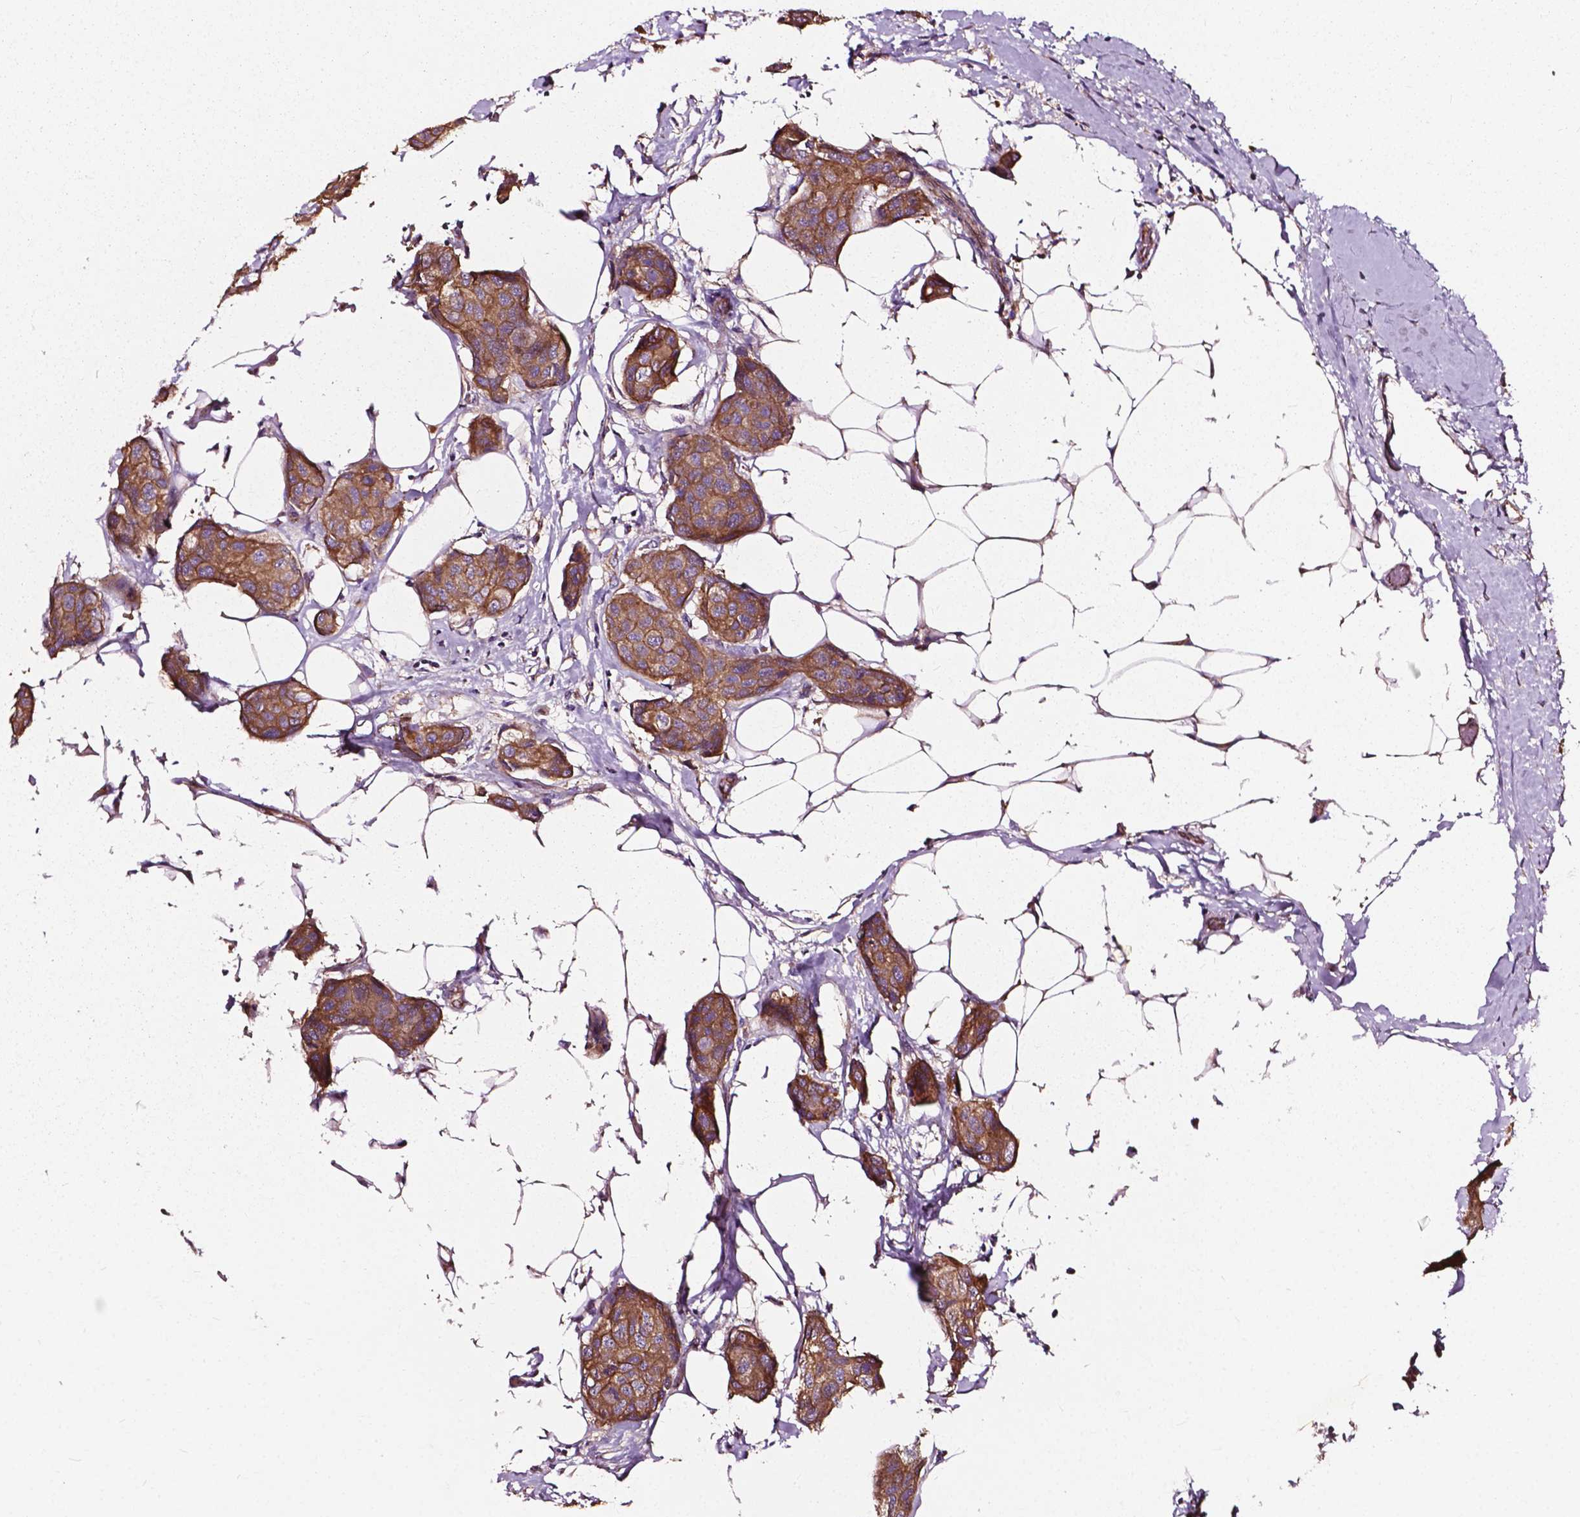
{"staining": {"intensity": "moderate", "quantity": ">75%", "location": "cytoplasmic/membranous"}, "tissue": "breast cancer", "cell_type": "Tumor cells", "image_type": "cancer", "snomed": [{"axis": "morphology", "description": "Duct carcinoma"}, {"axis": "topography", "description": "Breast"}], "caption": "IHC staining of intraductal carcinoma (breast), which demonstrates medium levels of moderate cytoplasmic/membranous staining in approximately >75% of tumor cells indicating moderate cytoplasmic/membranous protein staining. The staining was performed using DAB (3,3'-diaminobenzidine) (brown) for protein detection and nuclei were counterstained in hematoxylin (blue).", "gene": "ATG16L1", "patient": {"sex": "female", "age": 80}}